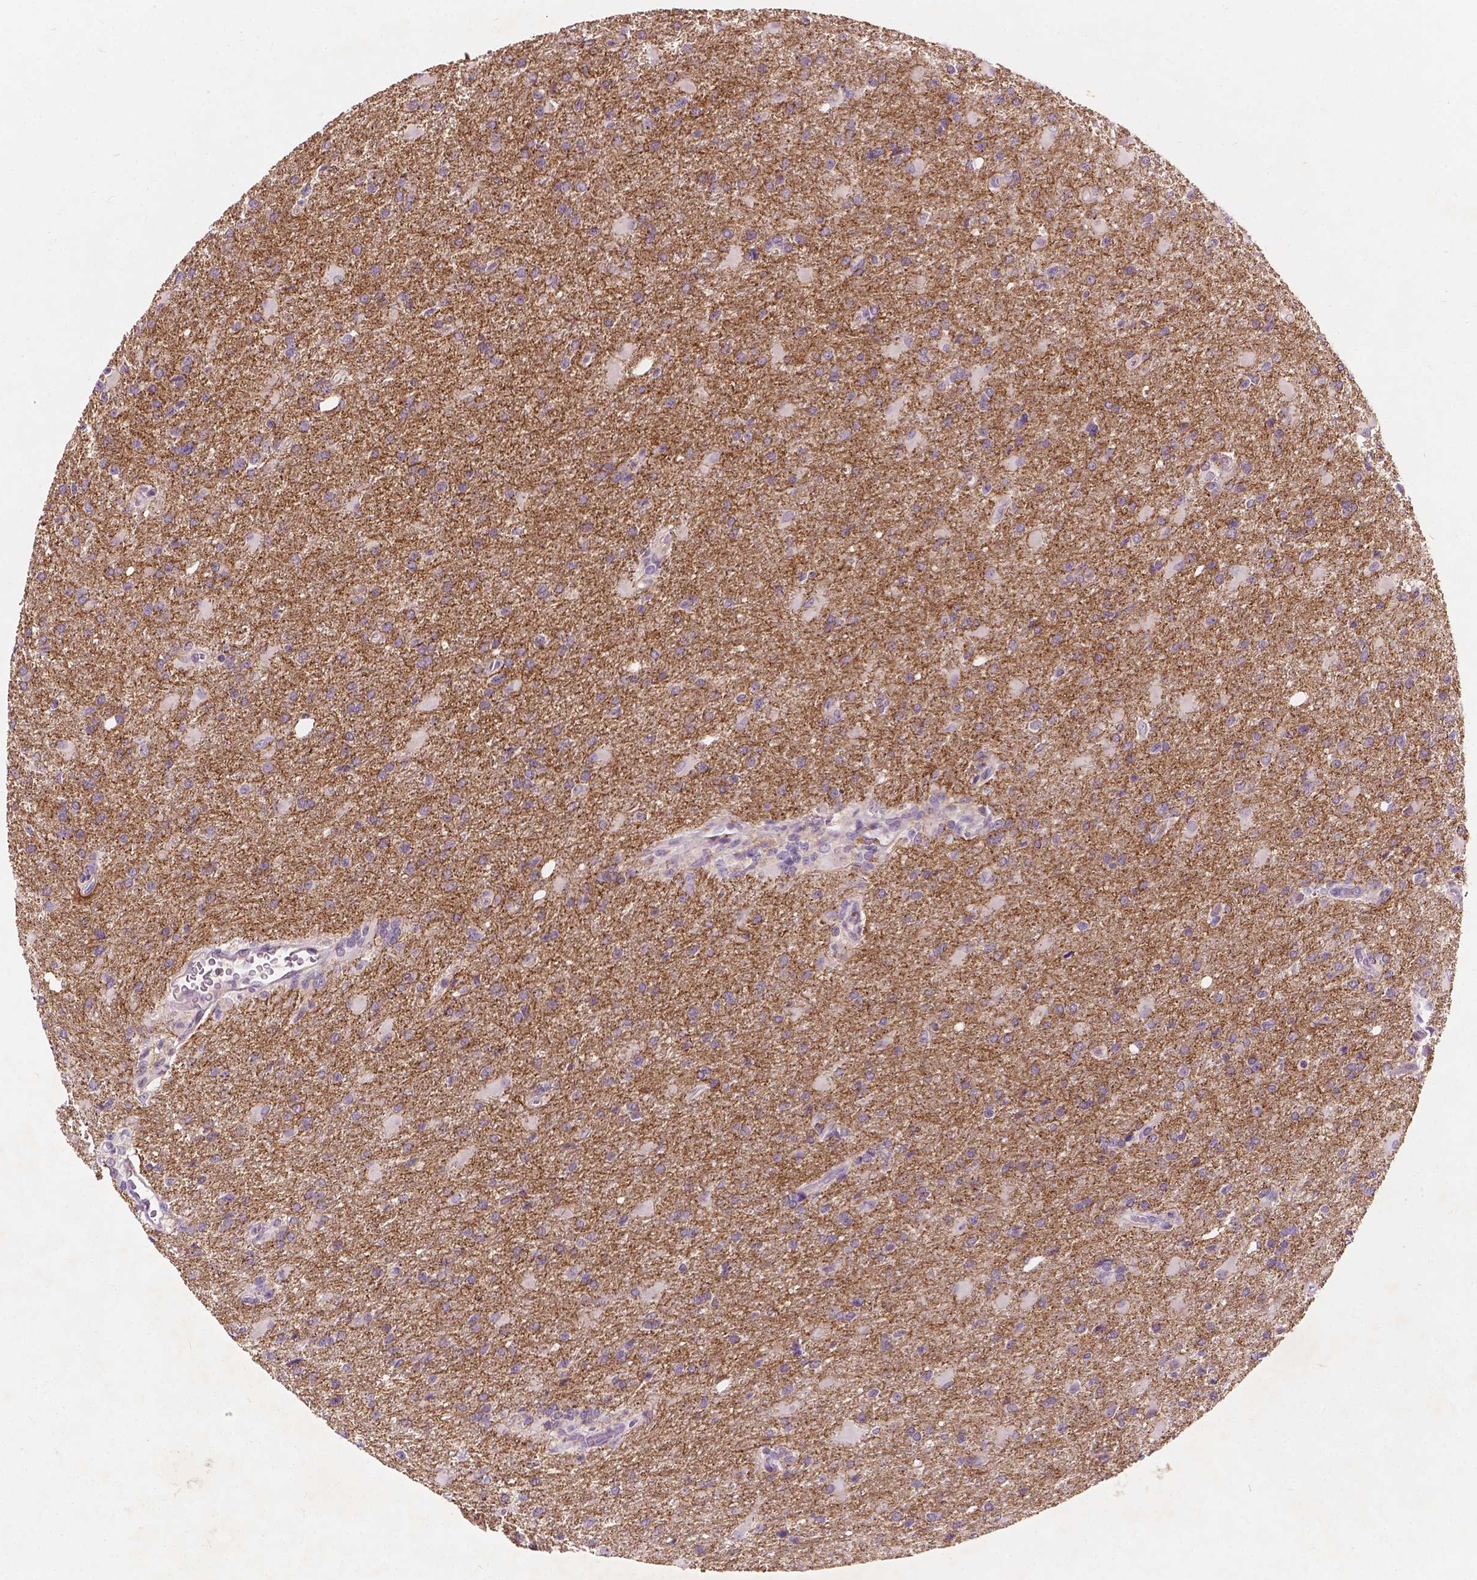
{"staining": {"intensity": "negative", "quantity": "none", "location": "none"}, "tissue": "glioma", "cell_type": "Tumor cells", "image_type": "cancer", "snomed": [{"axis": "morphology", "description": "Glioma, malignant, High grade"}, {"axis": "topography", "description": "Brain"}], "caption": "An immunohistochemistry micrograph of glioma is shown. There is no staining in tumor cells of glioma. The staining is performed using DAB brown chromogen with nuclei counter-stained in using hematoxylin.", "gene": "GPR37", "patient": {"sex": "male", "age": 68}}